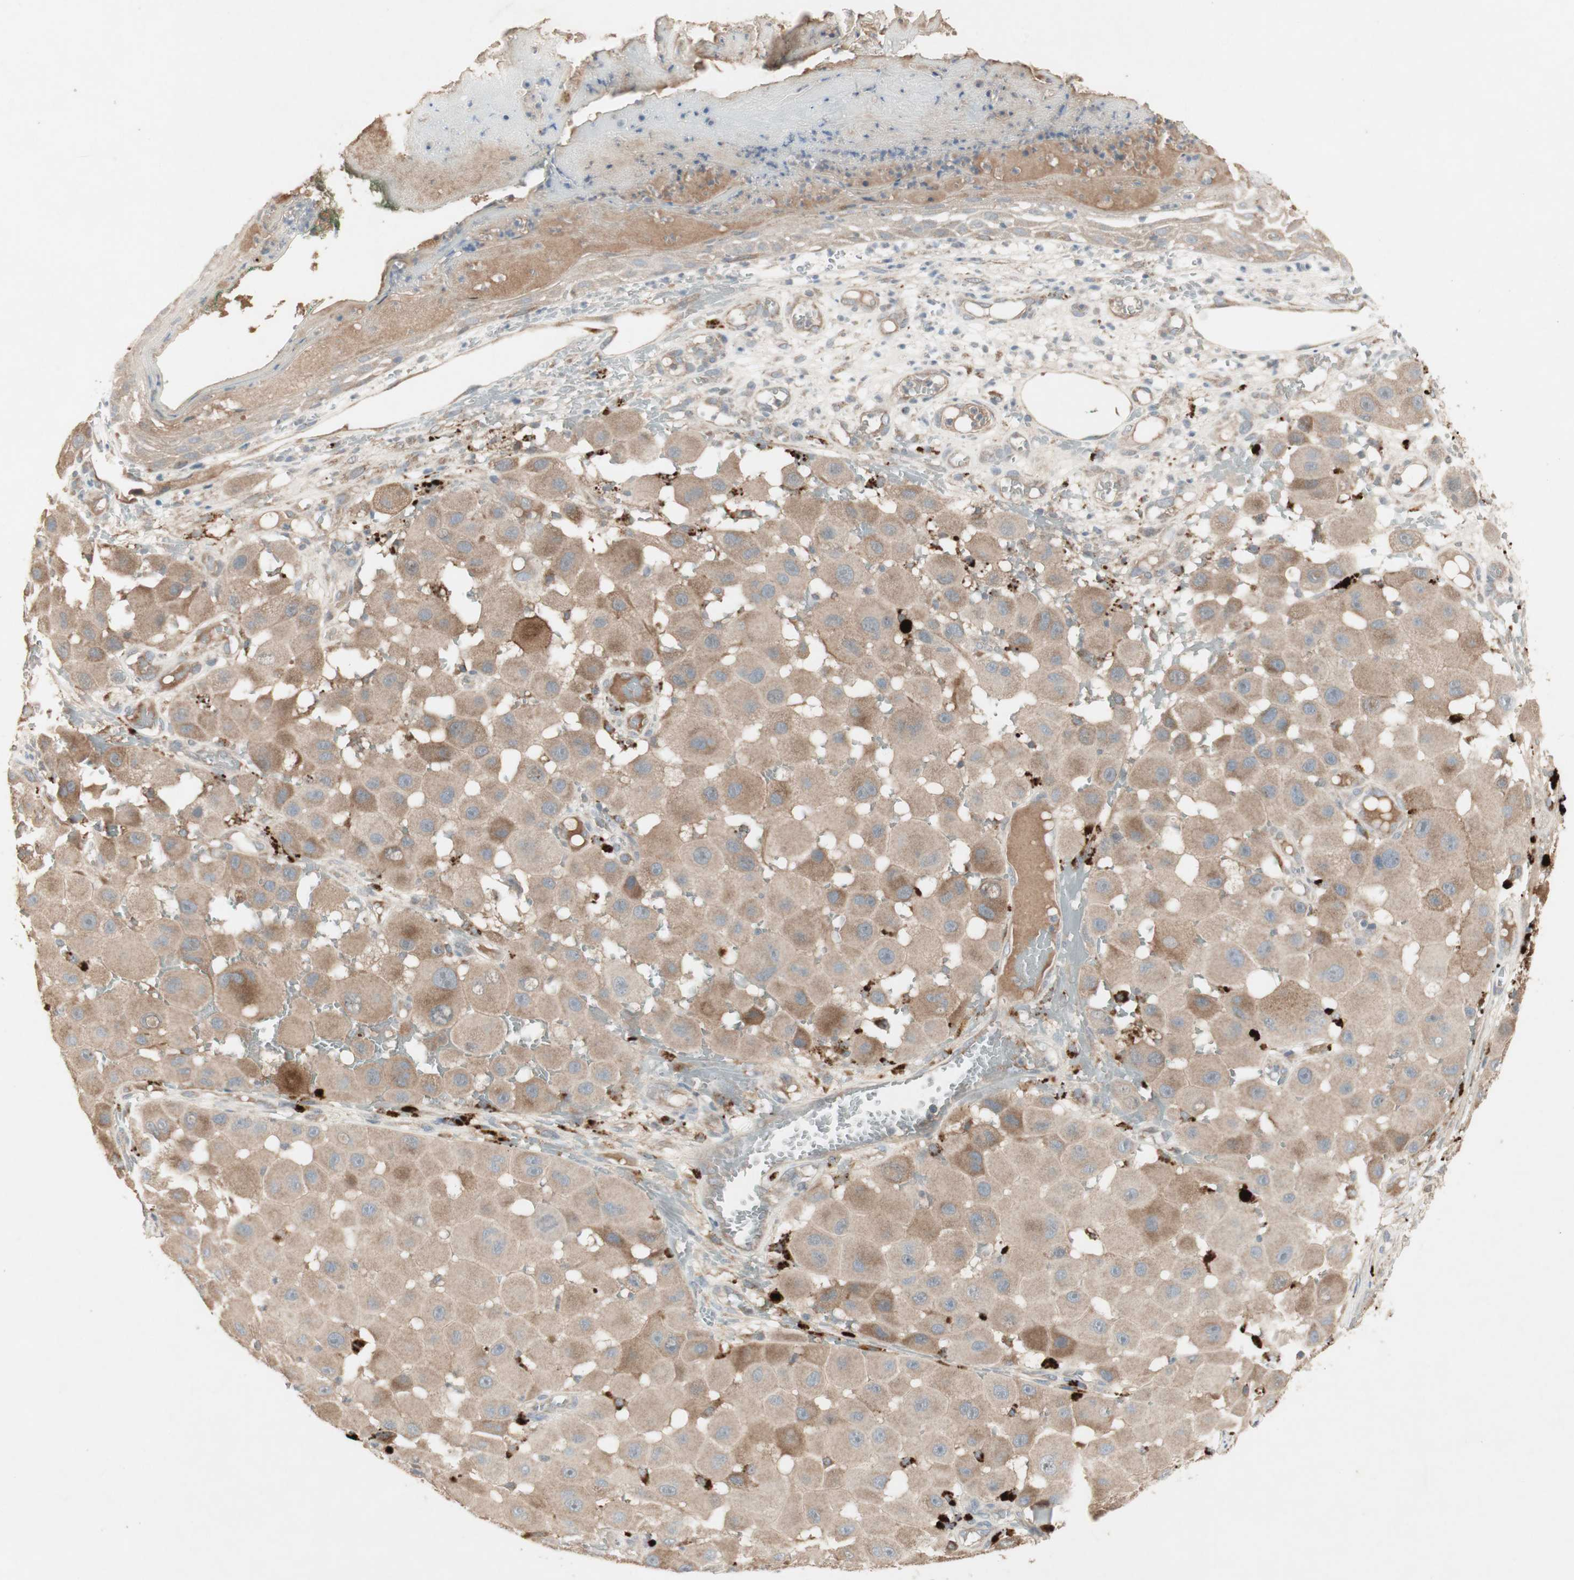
{"staining": {"intensity": "moderate", "quantity": "25%-75%", "location": "cytoplasmic/membranous"}, "tissue": "melanoma", "cell_type": "Tumor cells", "image_type": "cancer", "snomed": [{"axis": "morphology", "description": "Malignant melanoma, NOS"}, {"axis": "topography", "description": "Skin"}], "caption": "The immunohistochemical stain shows moderate cytoplasmic/membranous staining in tumor cells of melanoma tissue.", "gene": "JMJD7-PLA2G4B", "patient": {"sex": "female", "age": 81}}